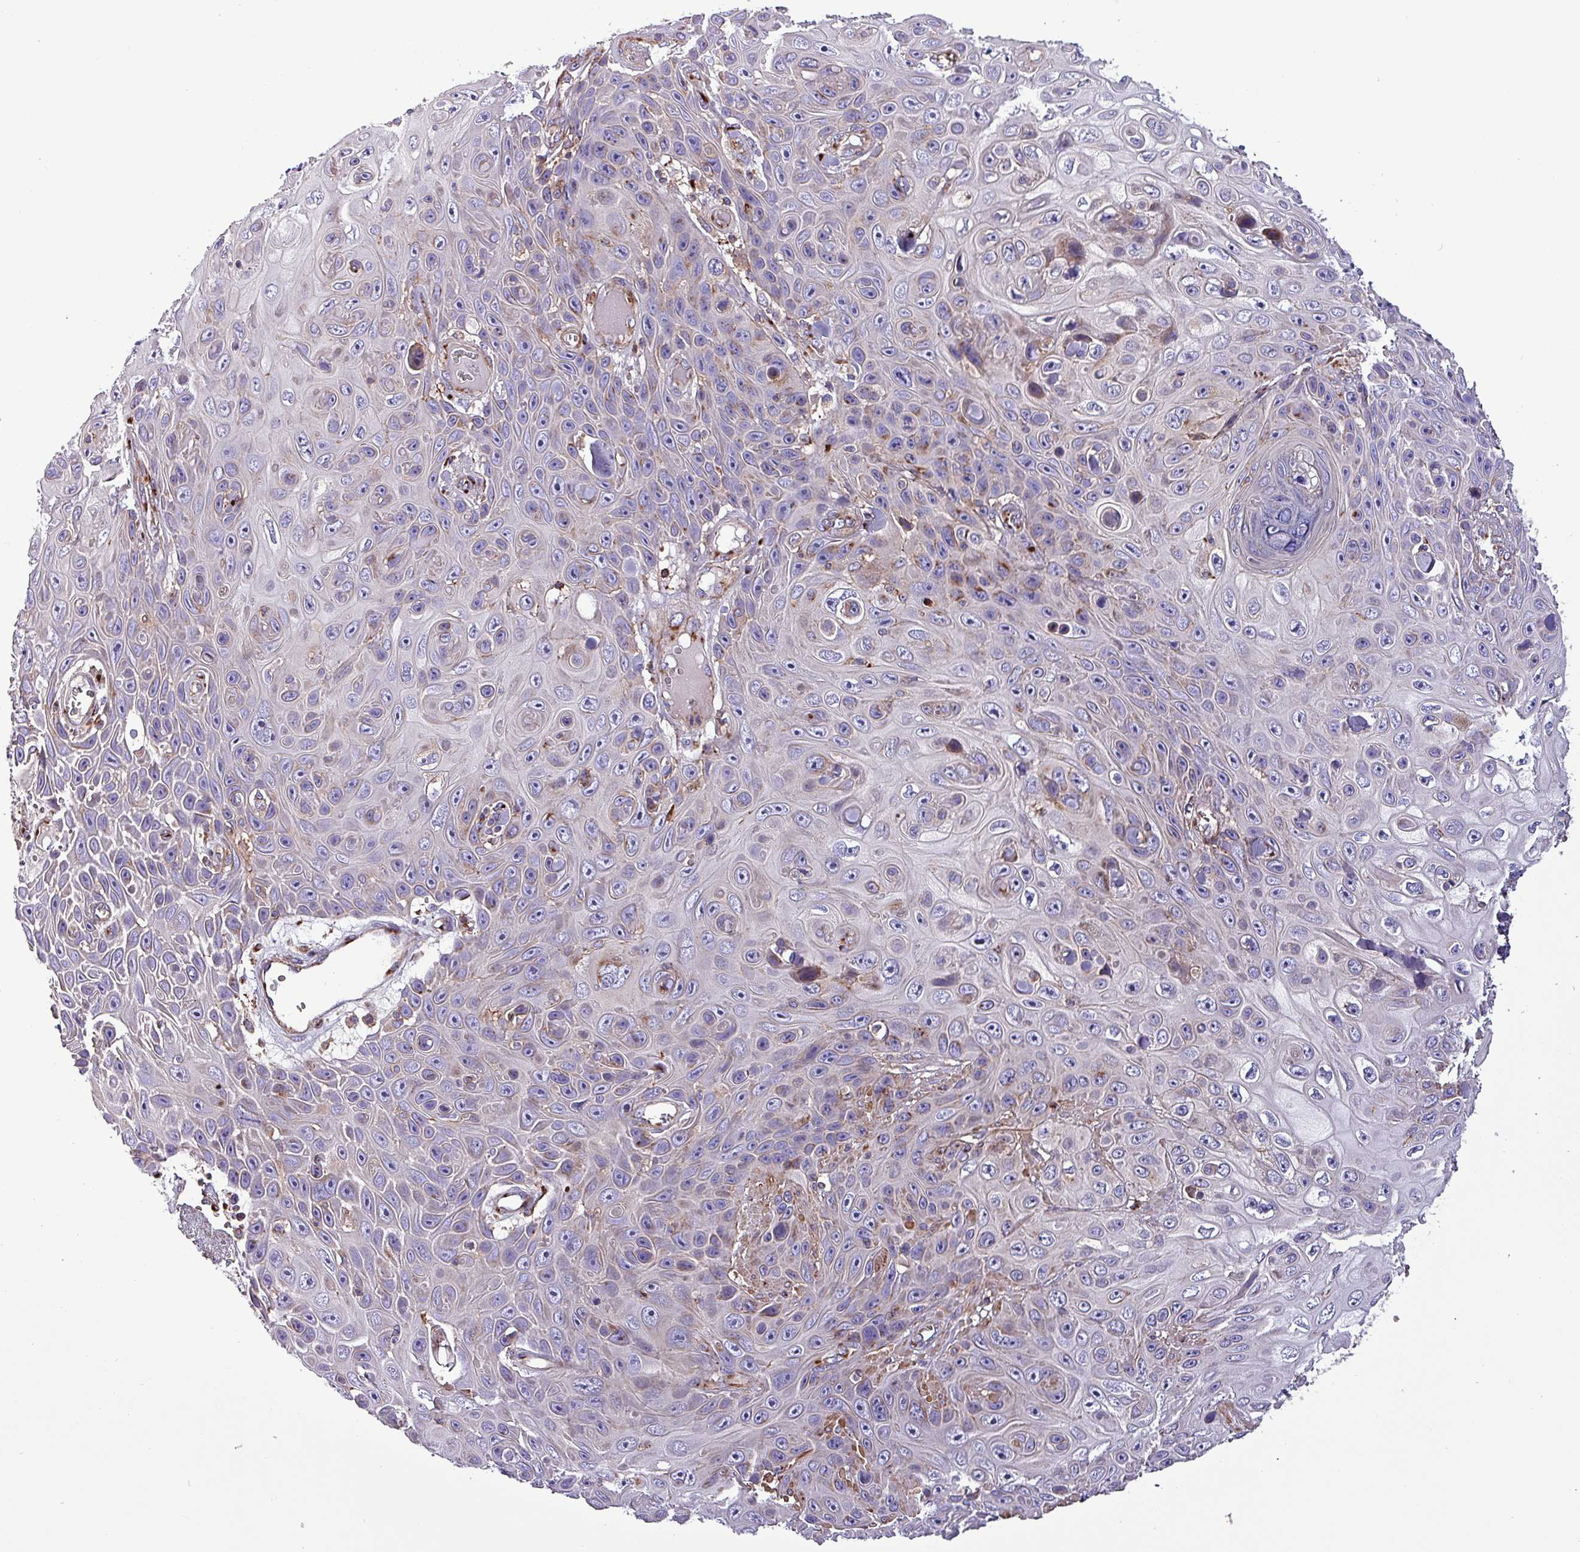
{"staining": {"intensity": "negative", "quantity": "none", "location": "none"}, "tissue": "skin cancer", "cell_type": "Tumor cells", "image_type": "cancer", "snomed": [{"axis": "morphology", "description": "Squamous cell carcinoma, NOS"}, {"axis": "topography", "description": "Skin"}], "caption": "This micrograph is of skin cancer stained with immunohistochemistry to label a protein in brown with the nuclei are counter-stained blue. There is no expression in tumor cells.", "gene": "VAMP4", "patient": {"sex": "male", "age": 82}}